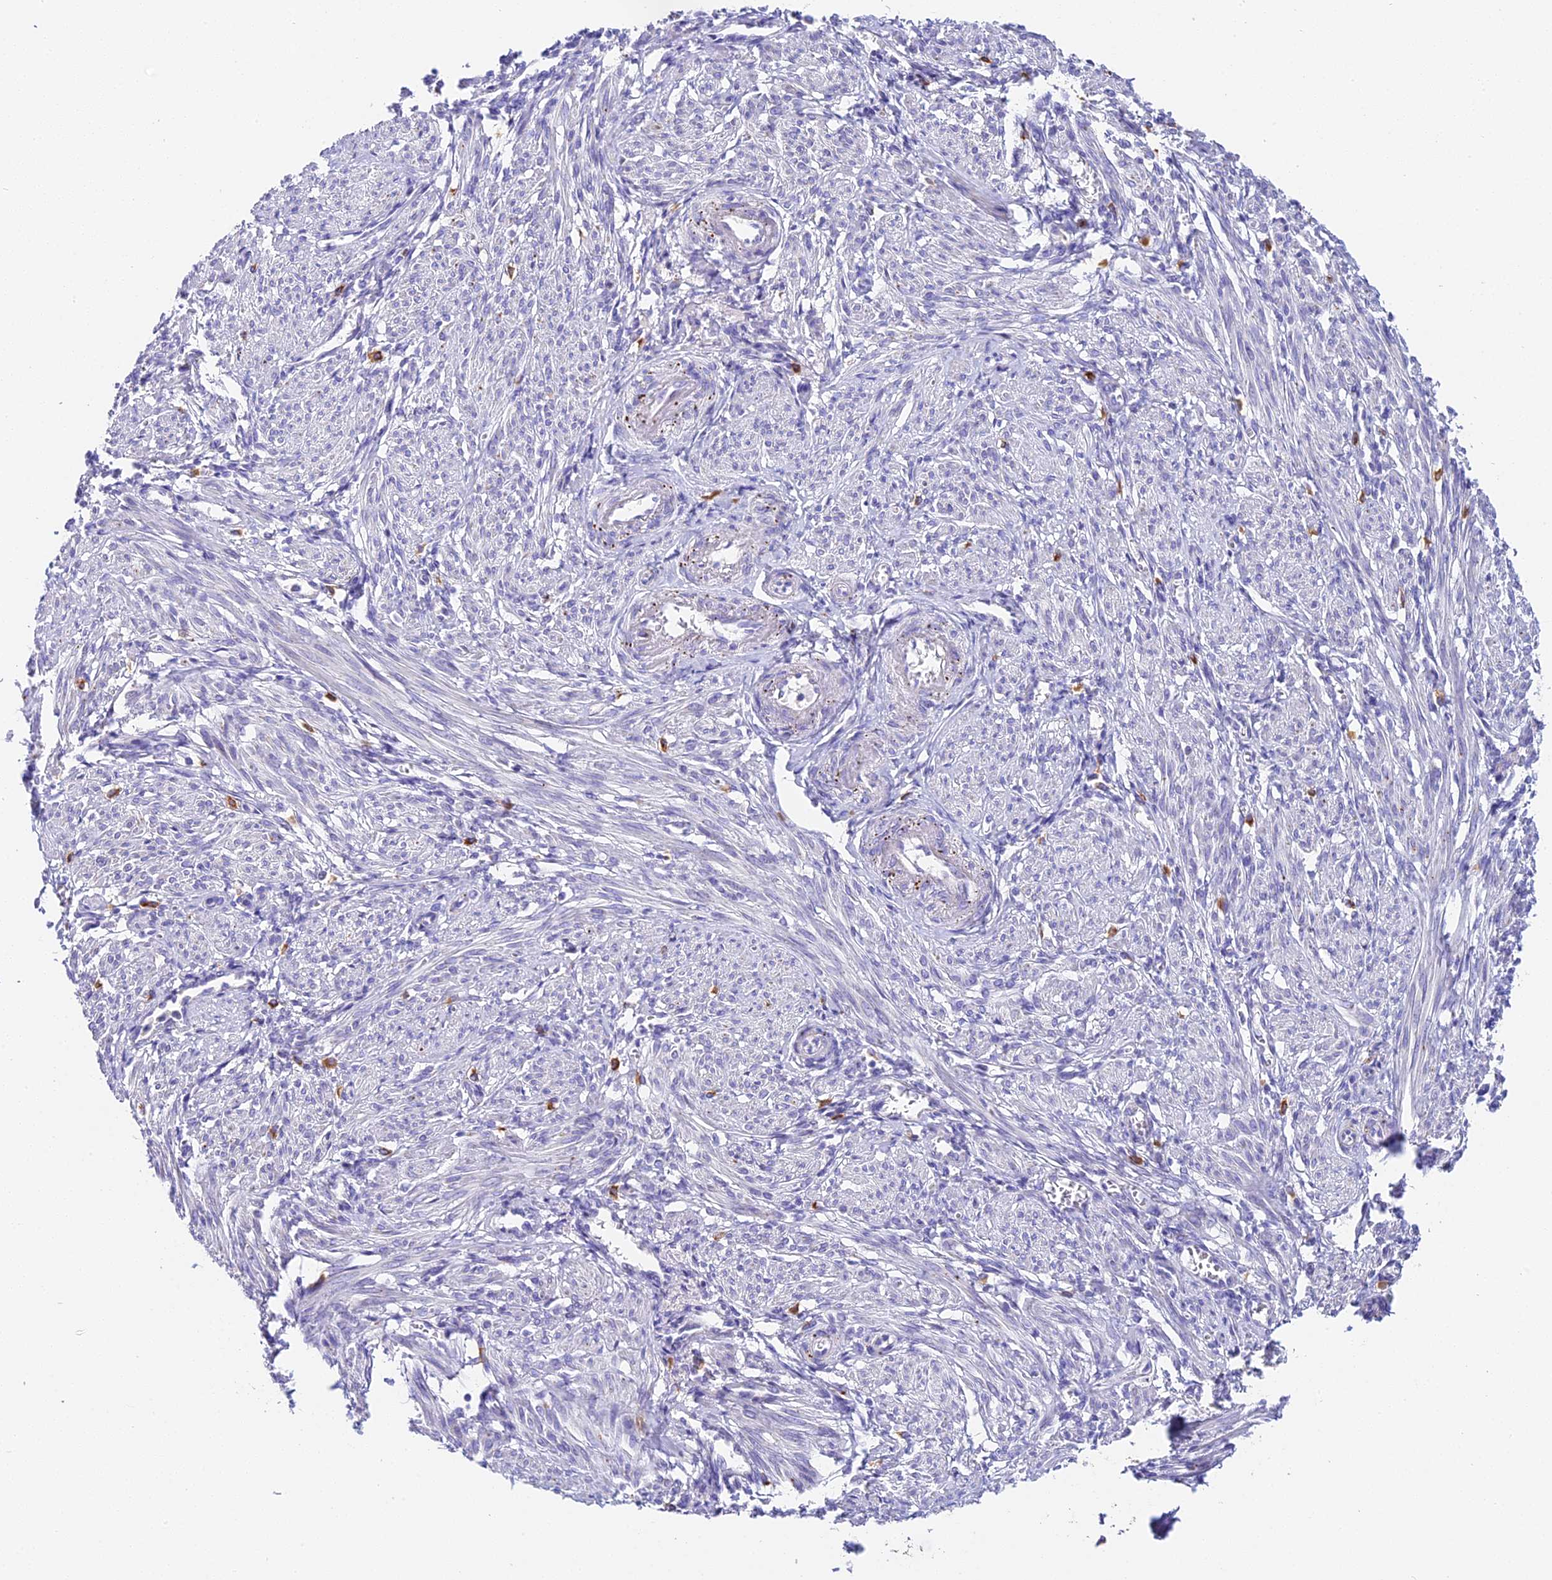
{"staining": {"intensity": "negative", "quantity": "none", "location": "none"}, "tissue": "smooth muscle", "cell_type": "Smooth muscle cells", "image_type": "normal", "snomed": [{"axis": "morphology", "description": "Normal tissue, NOS"}, {"axis": "topography", "description": "Smooth muscle"}], "caption": "High magnification brightfield microscopy of benign smooth muscle stained with DAB (brown) and counterstained with hematoxylin (blue): smooth muscle cells show no significant staining. Brightfield microscopy of immunohistochemistry (IHC) stained with DAB (3,3'-diaminobenzidine) (brown) and hematoxylin (blue), captured at high magnification.", "gene": "LYPD6", "patient": {"sex": "female", "age": 39}}